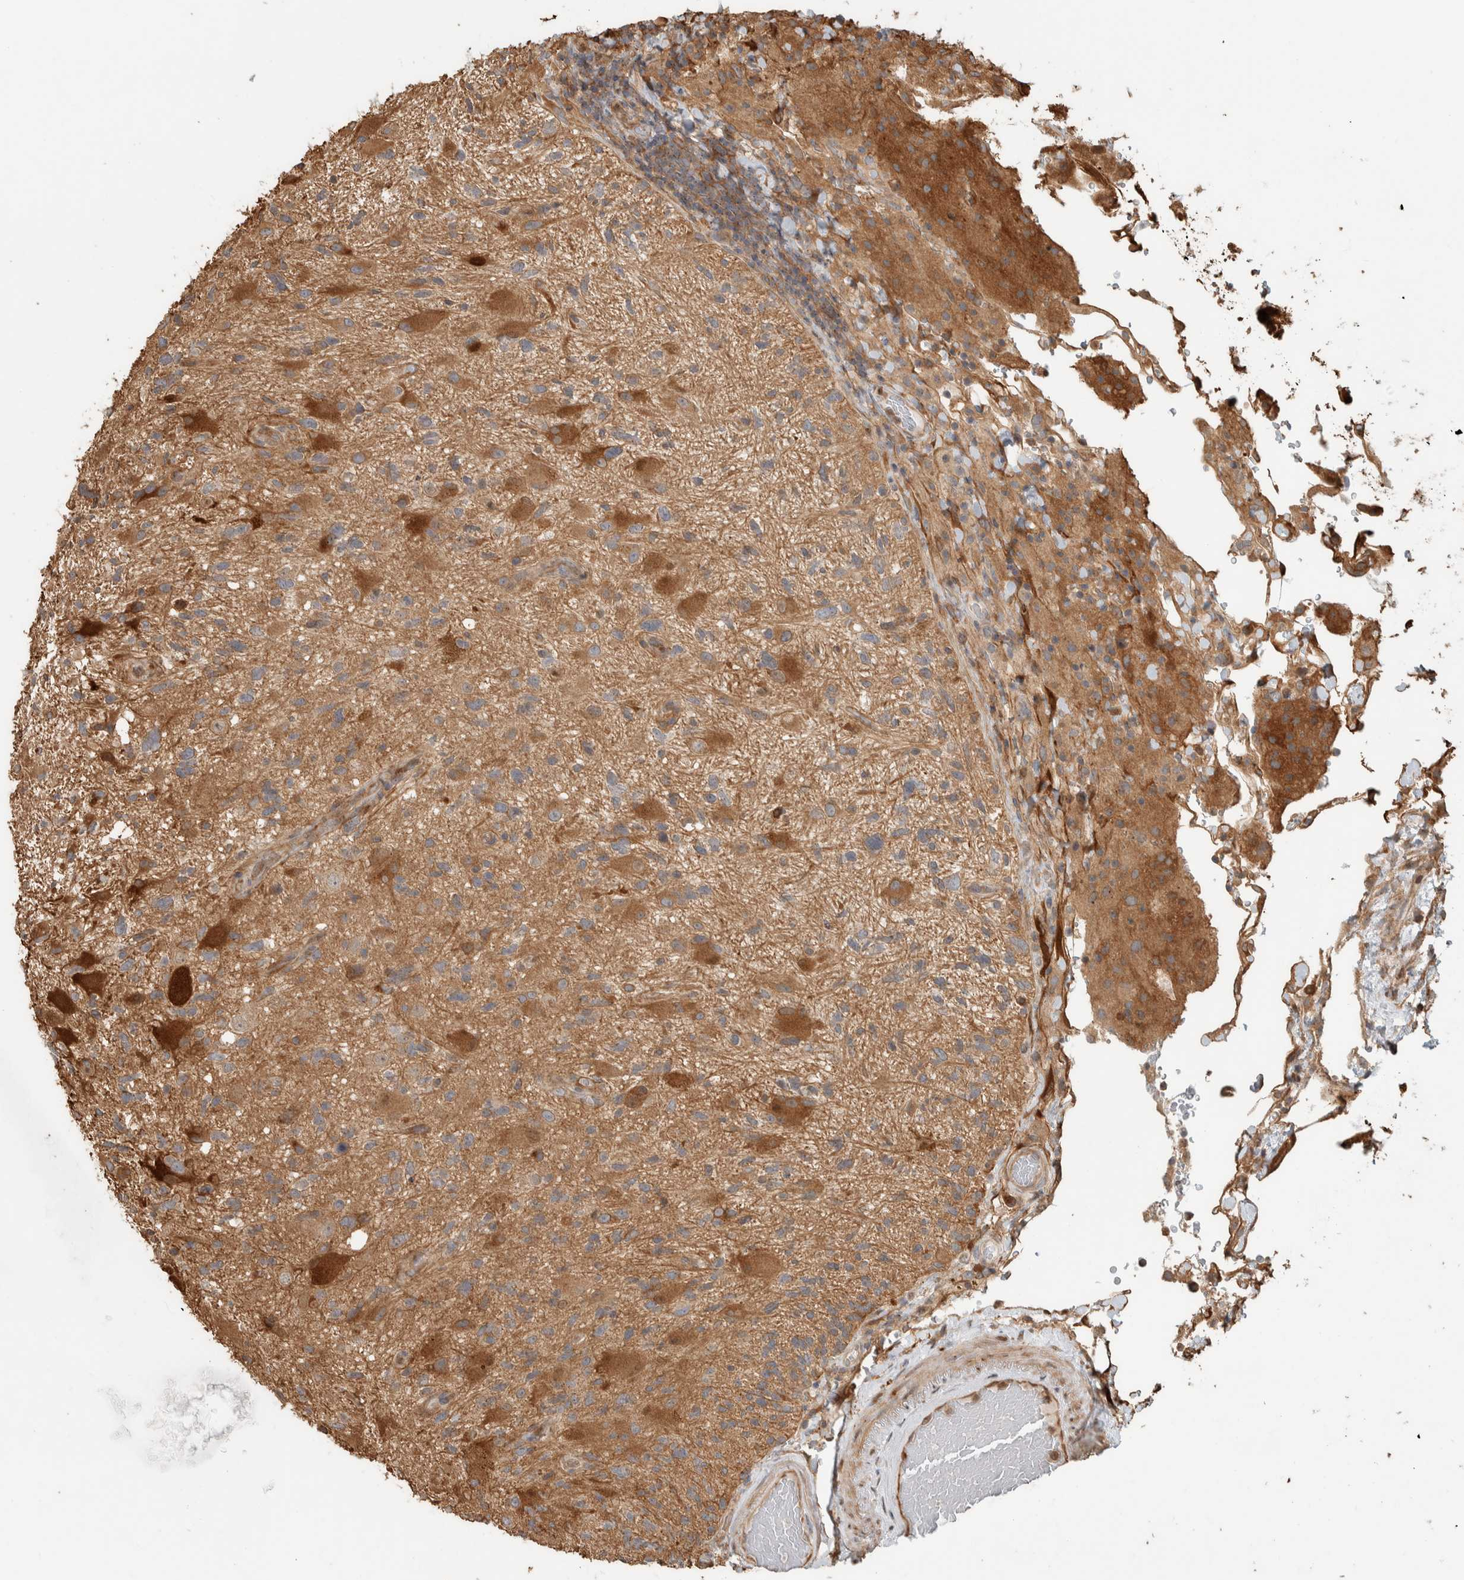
{"staining": {"intensity": "moderate", "quantity": ">75%", "location": "cytoplasmic/membranous"}, "tissue": "glioma", "cell_type": "Tumor cells", "image_type": "cancer", "snomed": [{"axis": "morphology", "description": "Glioma, malignant, High grade"}, {"axis": "topography", "description": "Brain"}], "caption": "Glioma tissue demonstrates moderate cytoplasmic/membranous expression in about >75% of tumor cells, visualized by immunohistochemistry. (DAB IHC with brightfield microscopy, high magnification).", "gene": "CNTROB", "patient": {"sex": "male", "age": 33}}